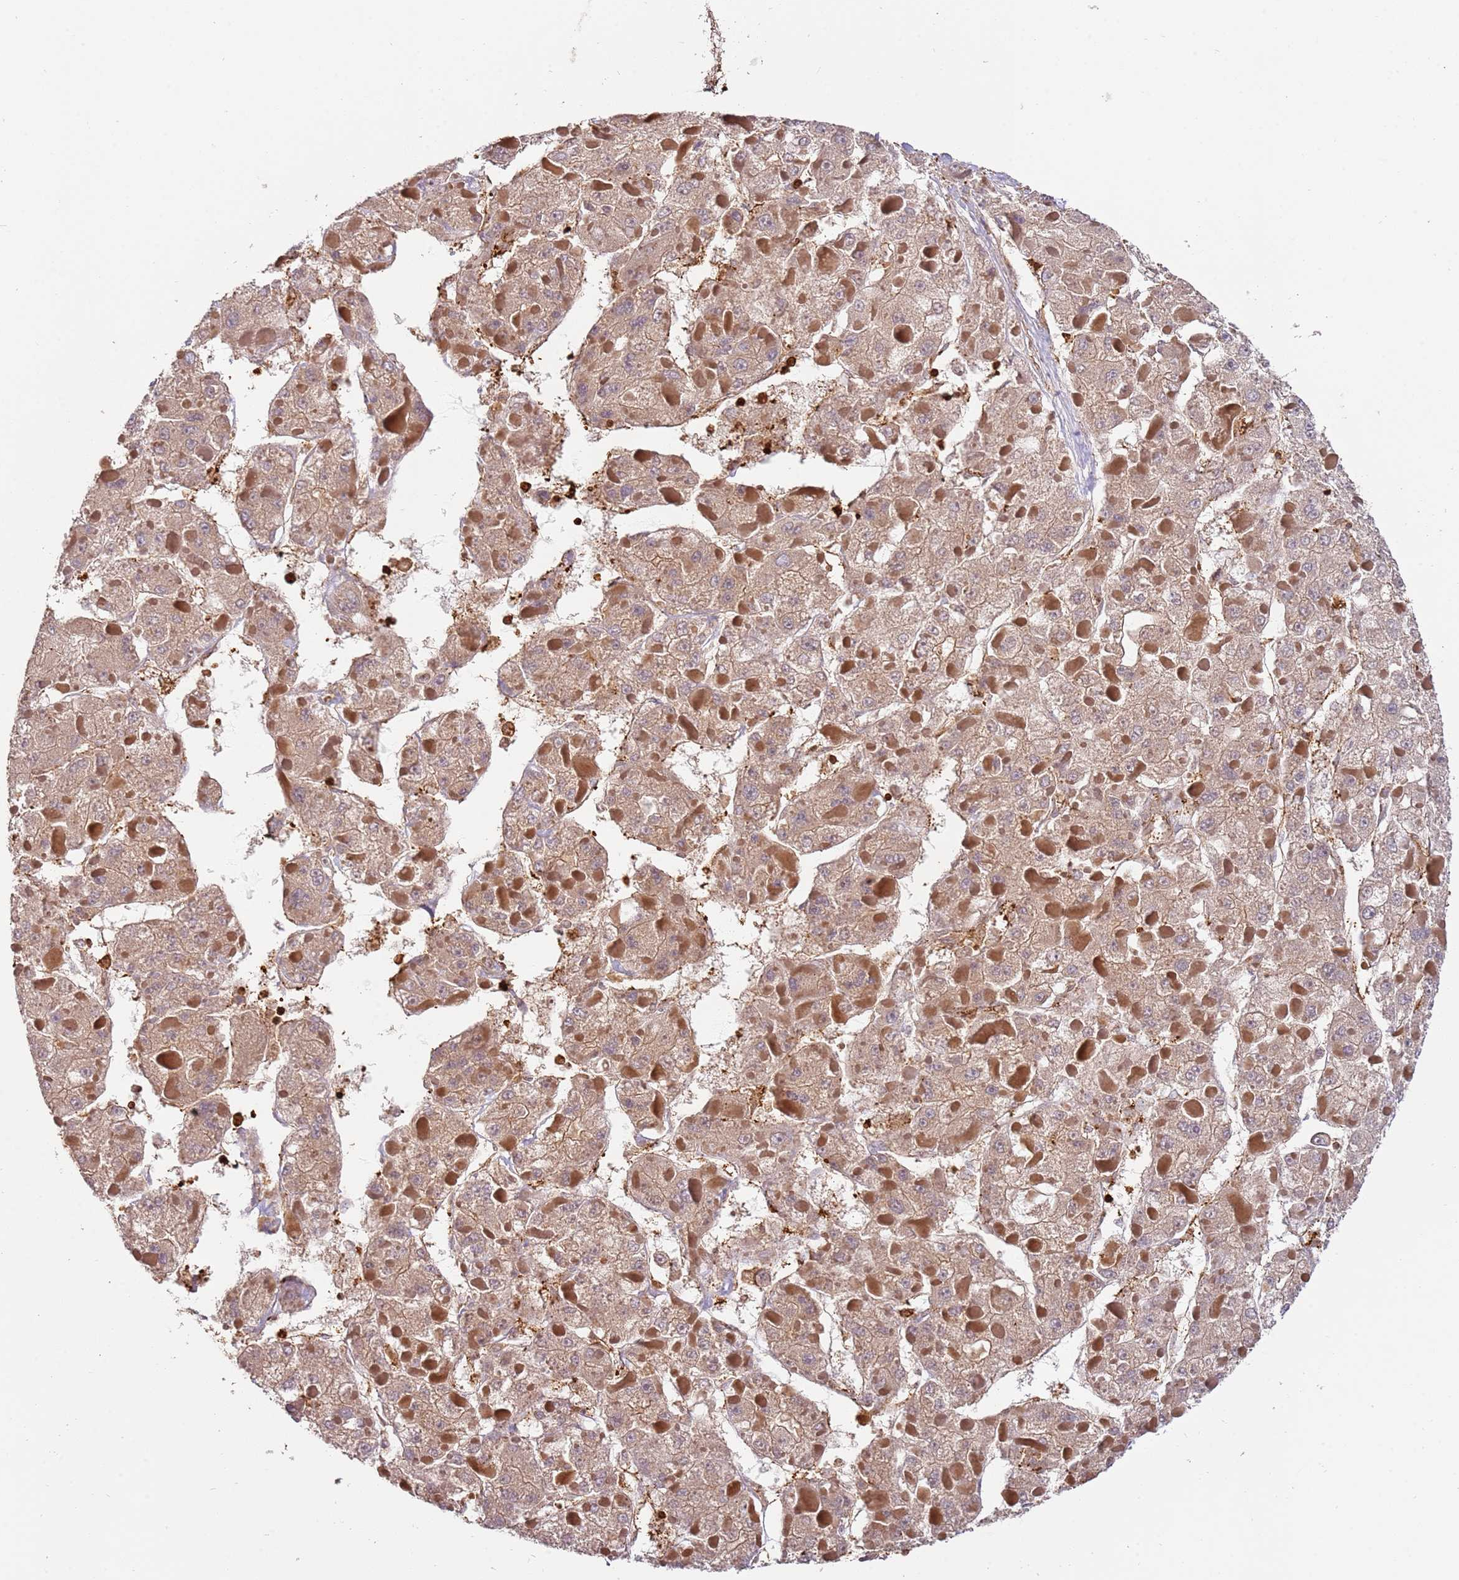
{"staining": {"intensity": "moderate", "quantity": ">75%", "location": "cytoplasmic/membranous"}, "tissue": "liver cancer", "cell_type": "Tumor cells", "image_type": "cancer", "snomed": [{"axis": "morphology", "description": "Carcinoma, Hepatocellular, NOS"}, {"axis": "topography", "description": "Liver"}], "caption": "There is medium levels of moderate cytoplasmic/membranous staining in tumor cells of liver cancer, as demonstrated by immunohistochemical staining (brown color).", "gene": "OR6P1", "patient": {"sex": "female", "age": 73}}